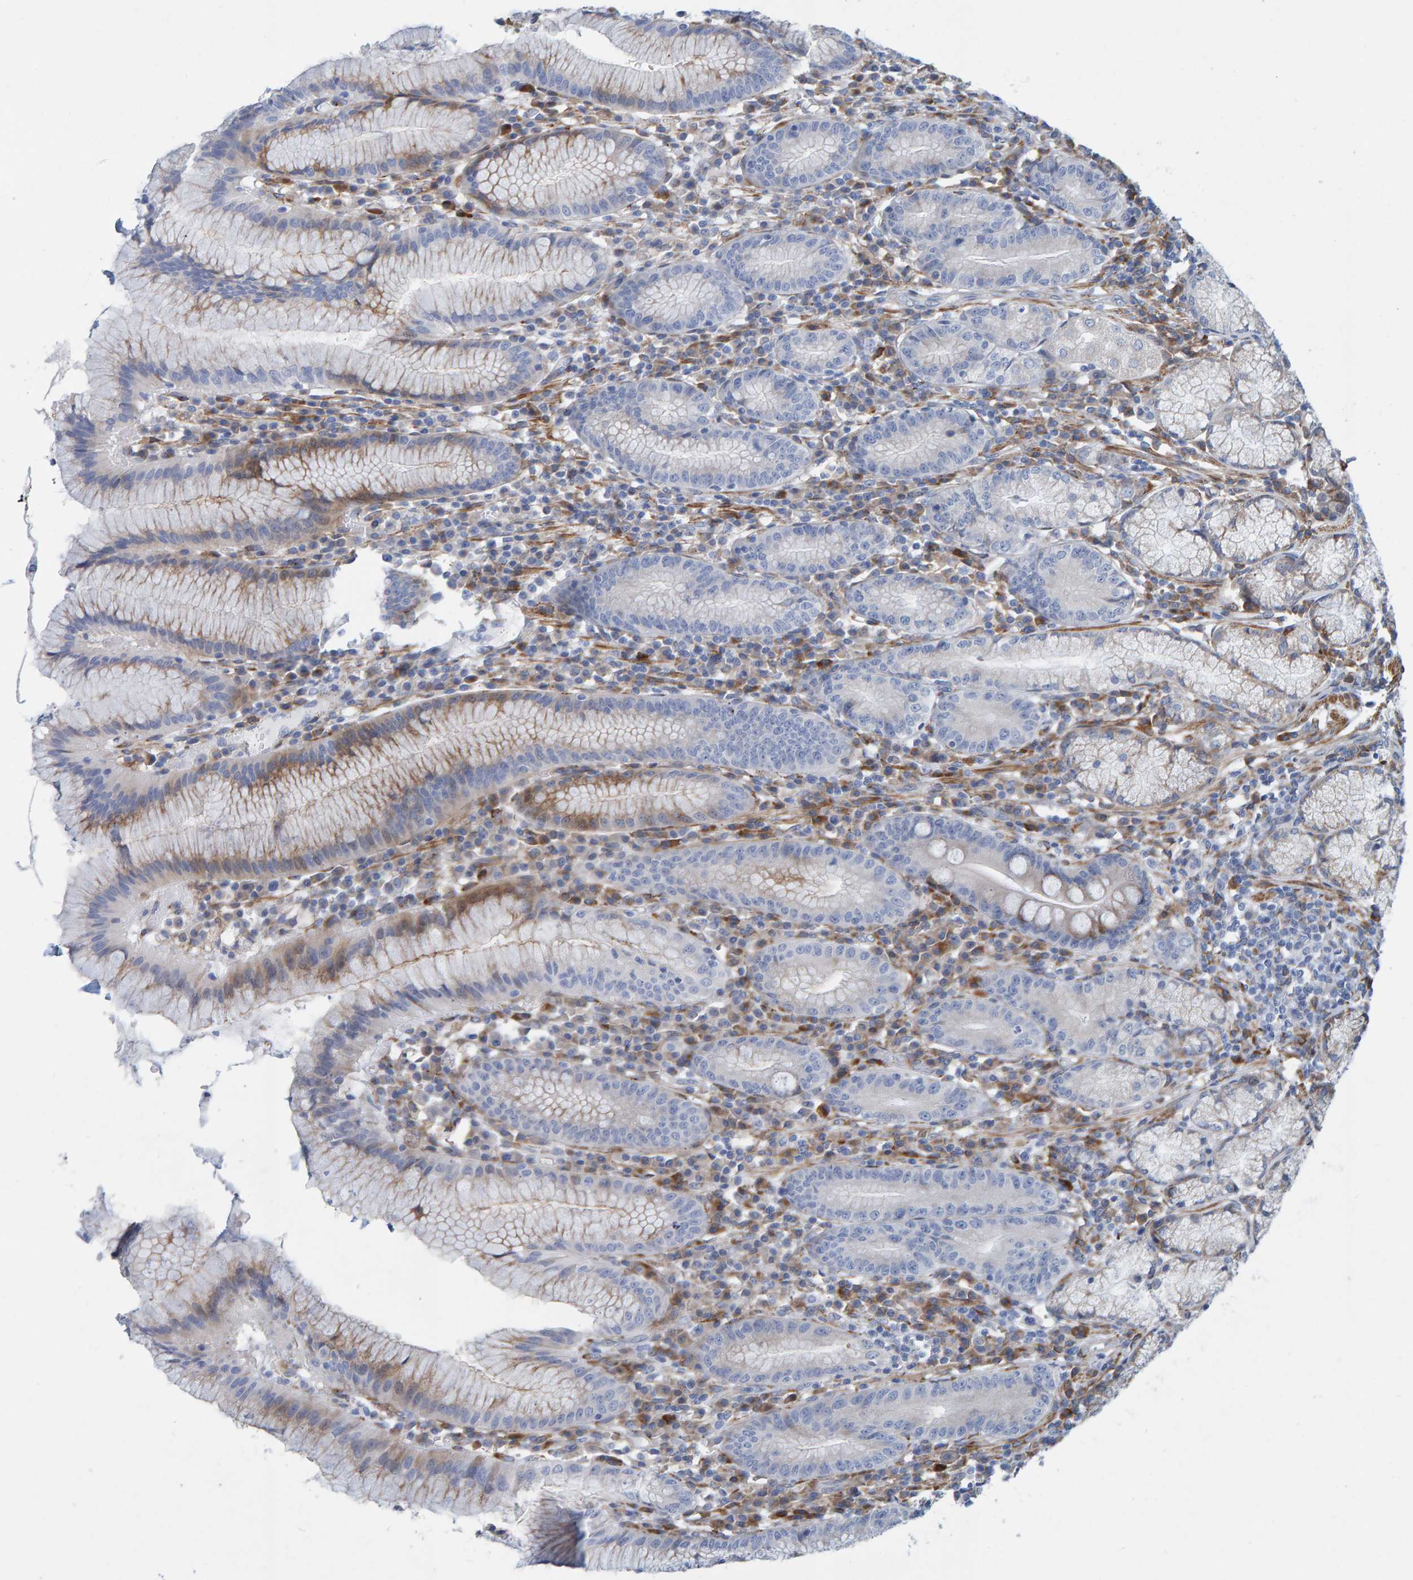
{"staining": {"intensity": "weak", "quantity": "25%-75%", "location": "cytoplasmic/membranous"}, "tissue": "stomach", "cell_type": "Glandular cells", "image_type": "normal", "snomed": [{"axis": "morphology", "description": "Normal tissue, NOS"}, {"axis": "topography", "description": "Stomach"}], "caption": "IHC image of unremarkable stomach: stomach stained using IHC demonstrates low levels of weak protein expression localized specifically in the cytoplasmic/membranous of glandular cells, appearing as a cytoplasmic/membranous brown color.", "gene": "MMP16", "patient": {"sex": "male", "age": 55}}